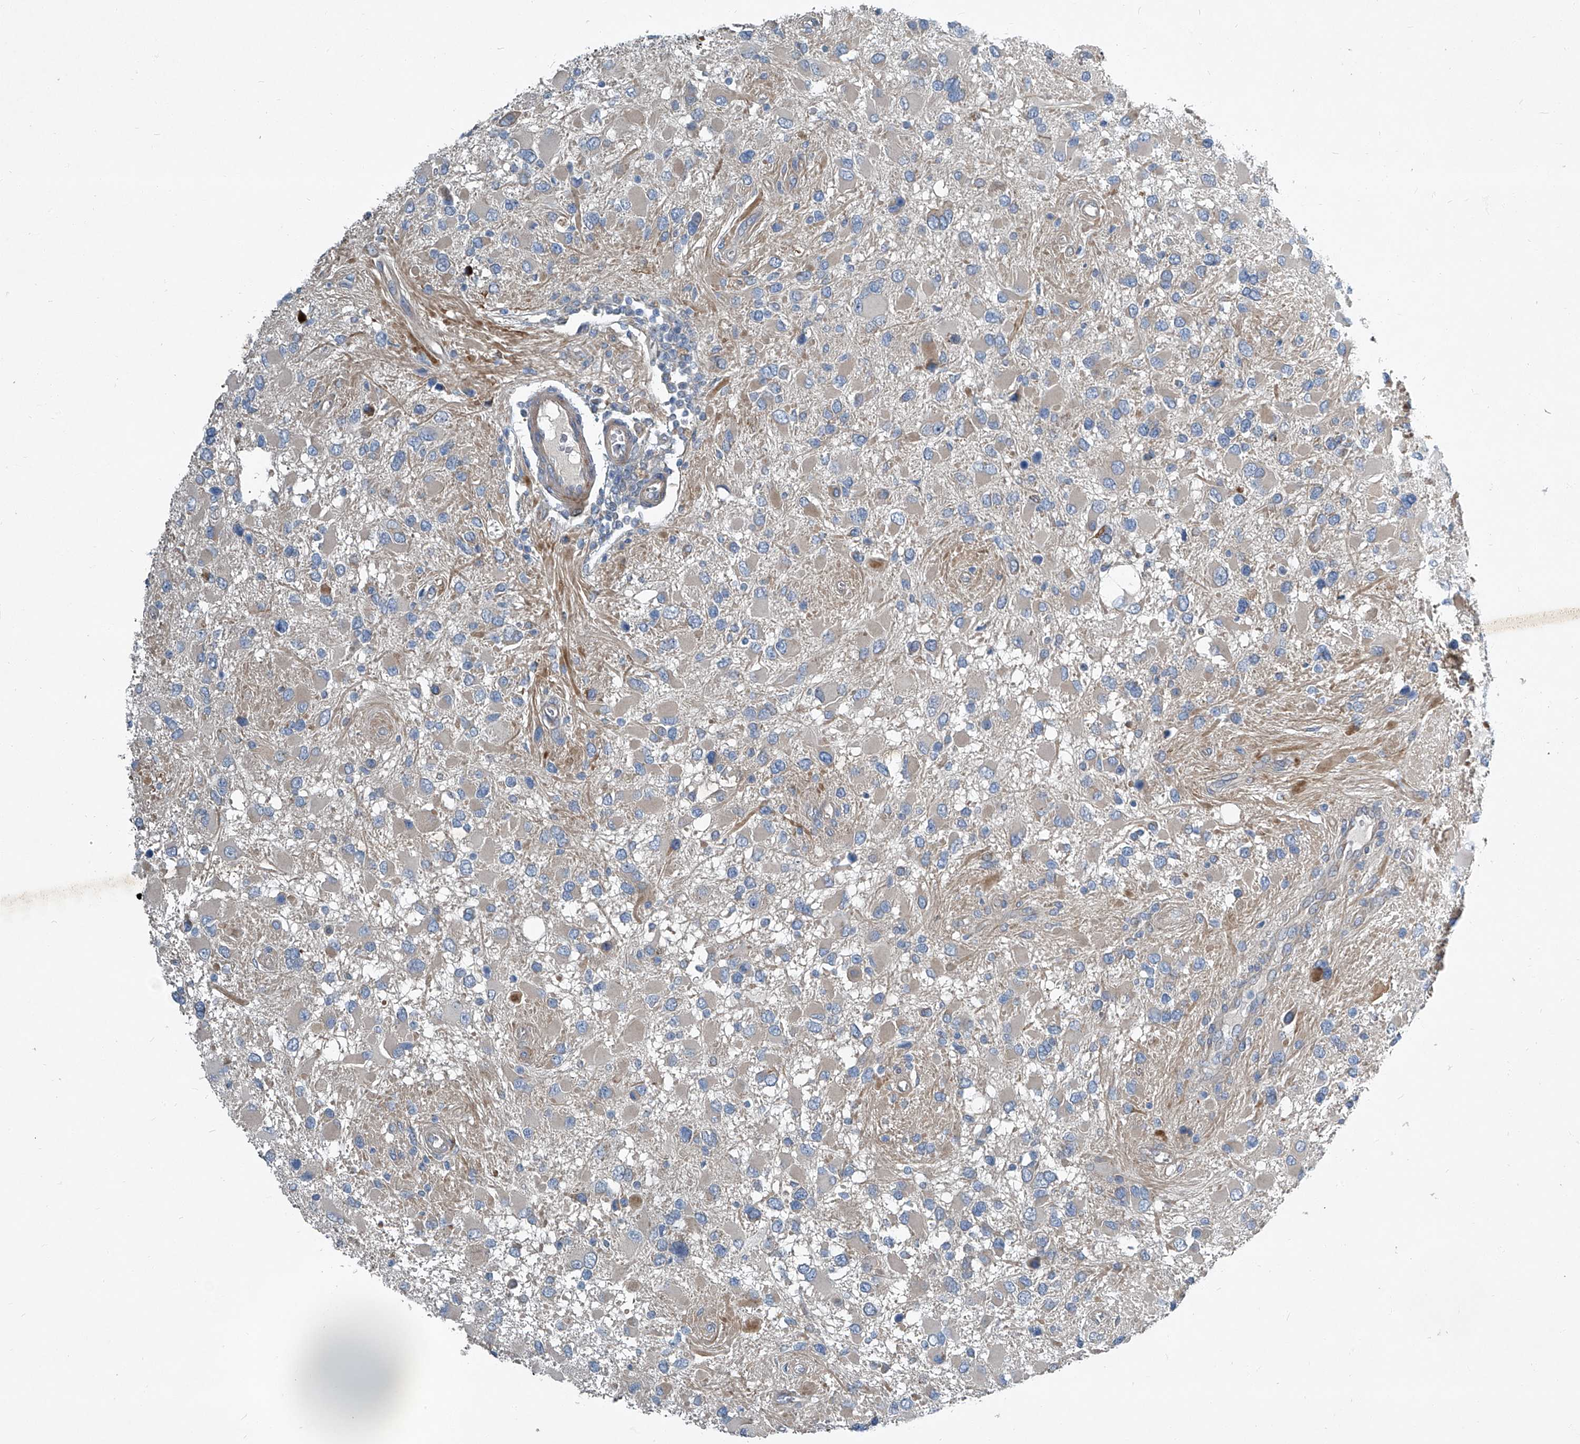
{"staining": {"intensity": "weak", "quantity": "<25%", "location": "cytoplasmic/membranous"}, "tissue": "glioma", "cell_type": "Tumor cells", "image_type": "cancer", "snomed": [{"axis": "morphology", "description": "Glioma, malignant, High grade"}, {"axis": "topography", "description": "Brain"}], "caption": "Tumor cells show no significant positivity in glioma.", "gene": "SLC26A11", "patient": {"sex": "male", "age": 53}}